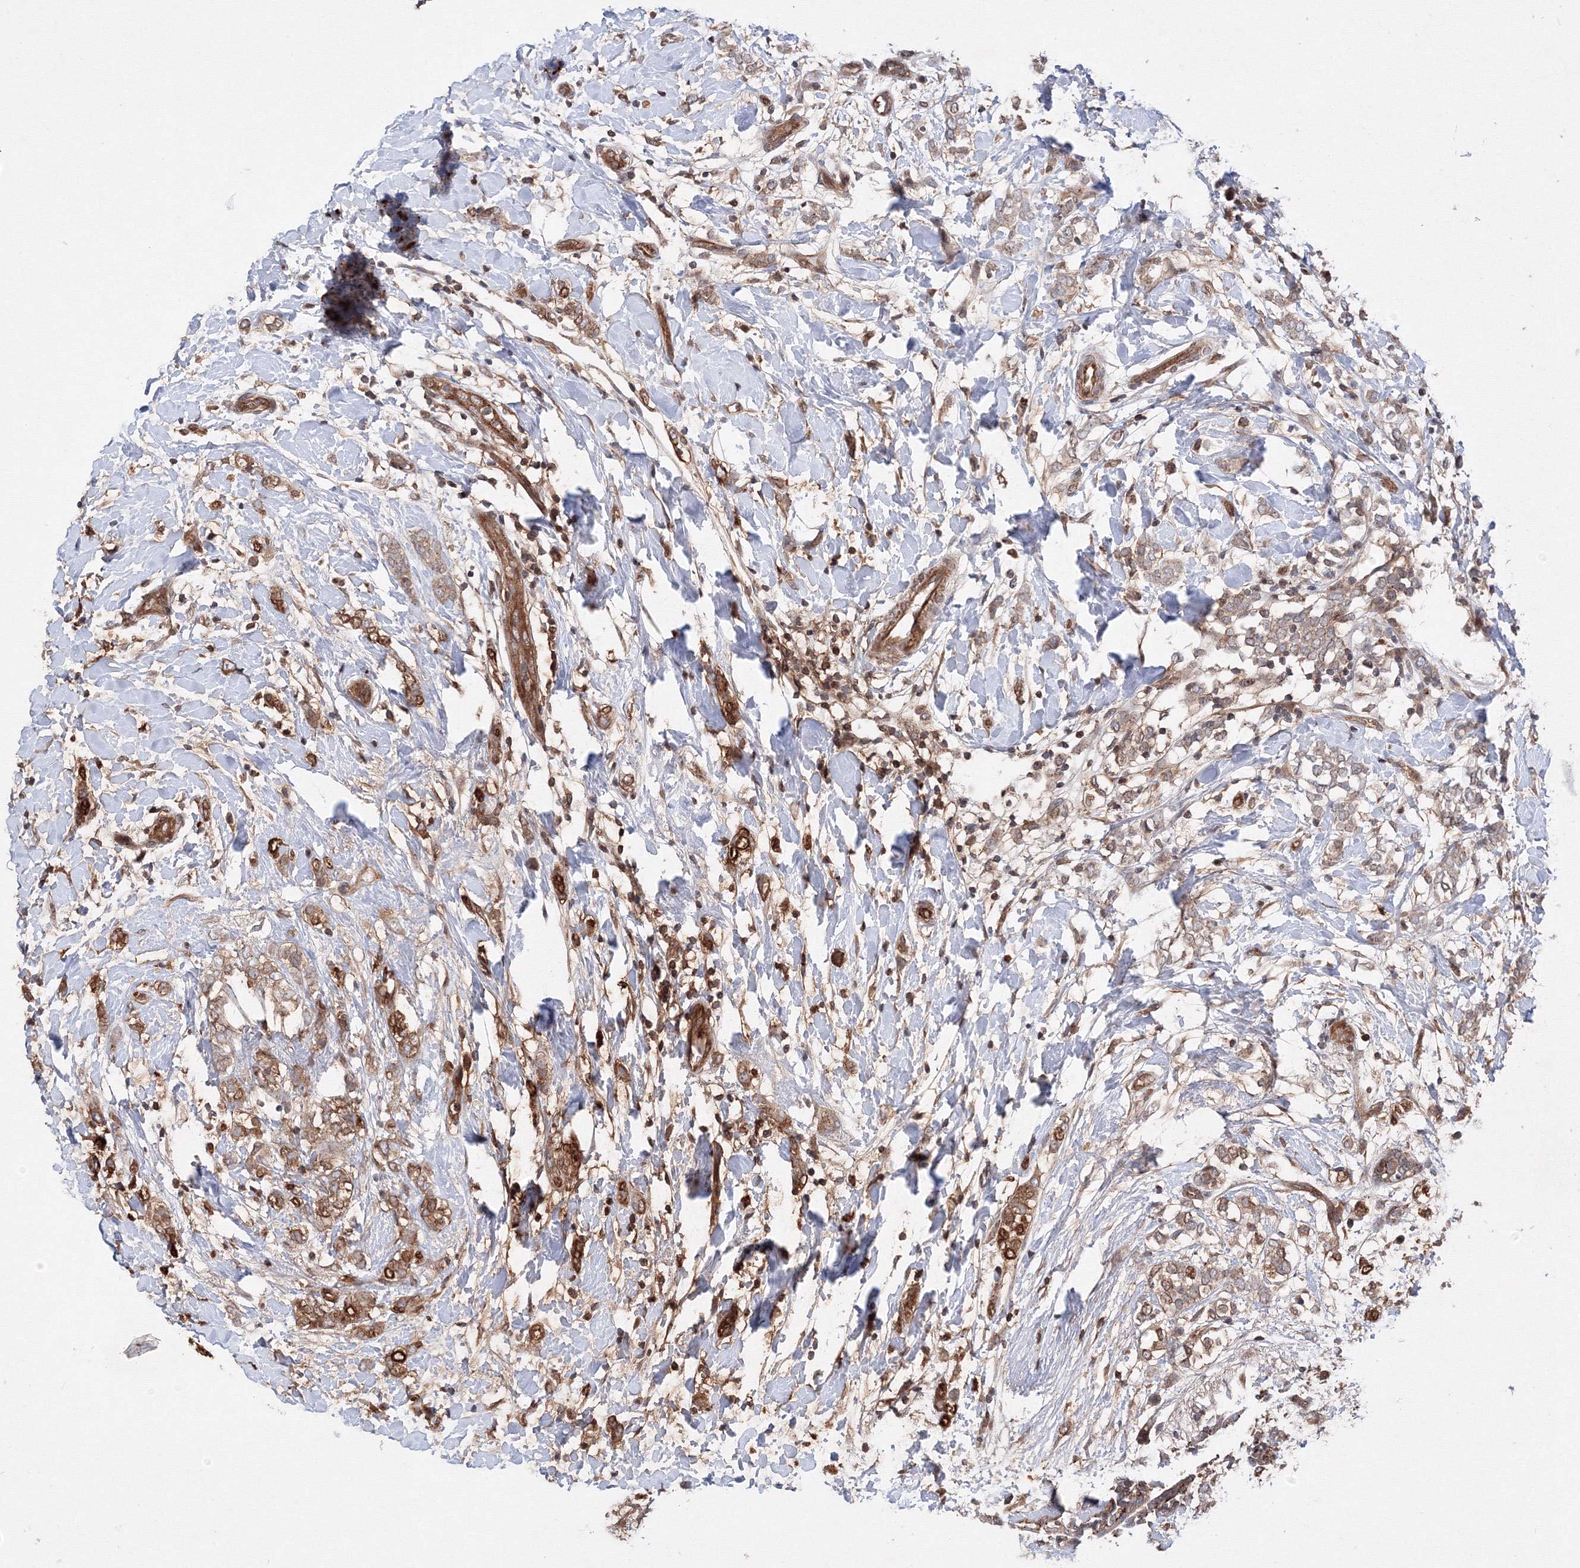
{"staining": {"intensity": "weak", "quantity": "25%-75%", "location": "cytoplasmic/membranous"}, "tissue": "breast cancer", "cell_type": "Tumor cells", "image_type": "cancer", "snomed": [{"axis": "morphology", "description": "Normal tissue, NOS"}, {"axis": "morphology", "description": "Lobular carcinoma"}, {"axis": "topography", "description": "Breast"}], "caption": "The photomicrograph shows a brown stain indicating the presence of a protein in the cytoplasmic/membranous of tumor cells in breast lobular carcinoma. (DAB (3,3'-diaminobenzidine) IHC with brightfield microscopy, high magnification).", "gene": "DCTD", "patient": {"sex": "female", "age": 47}}